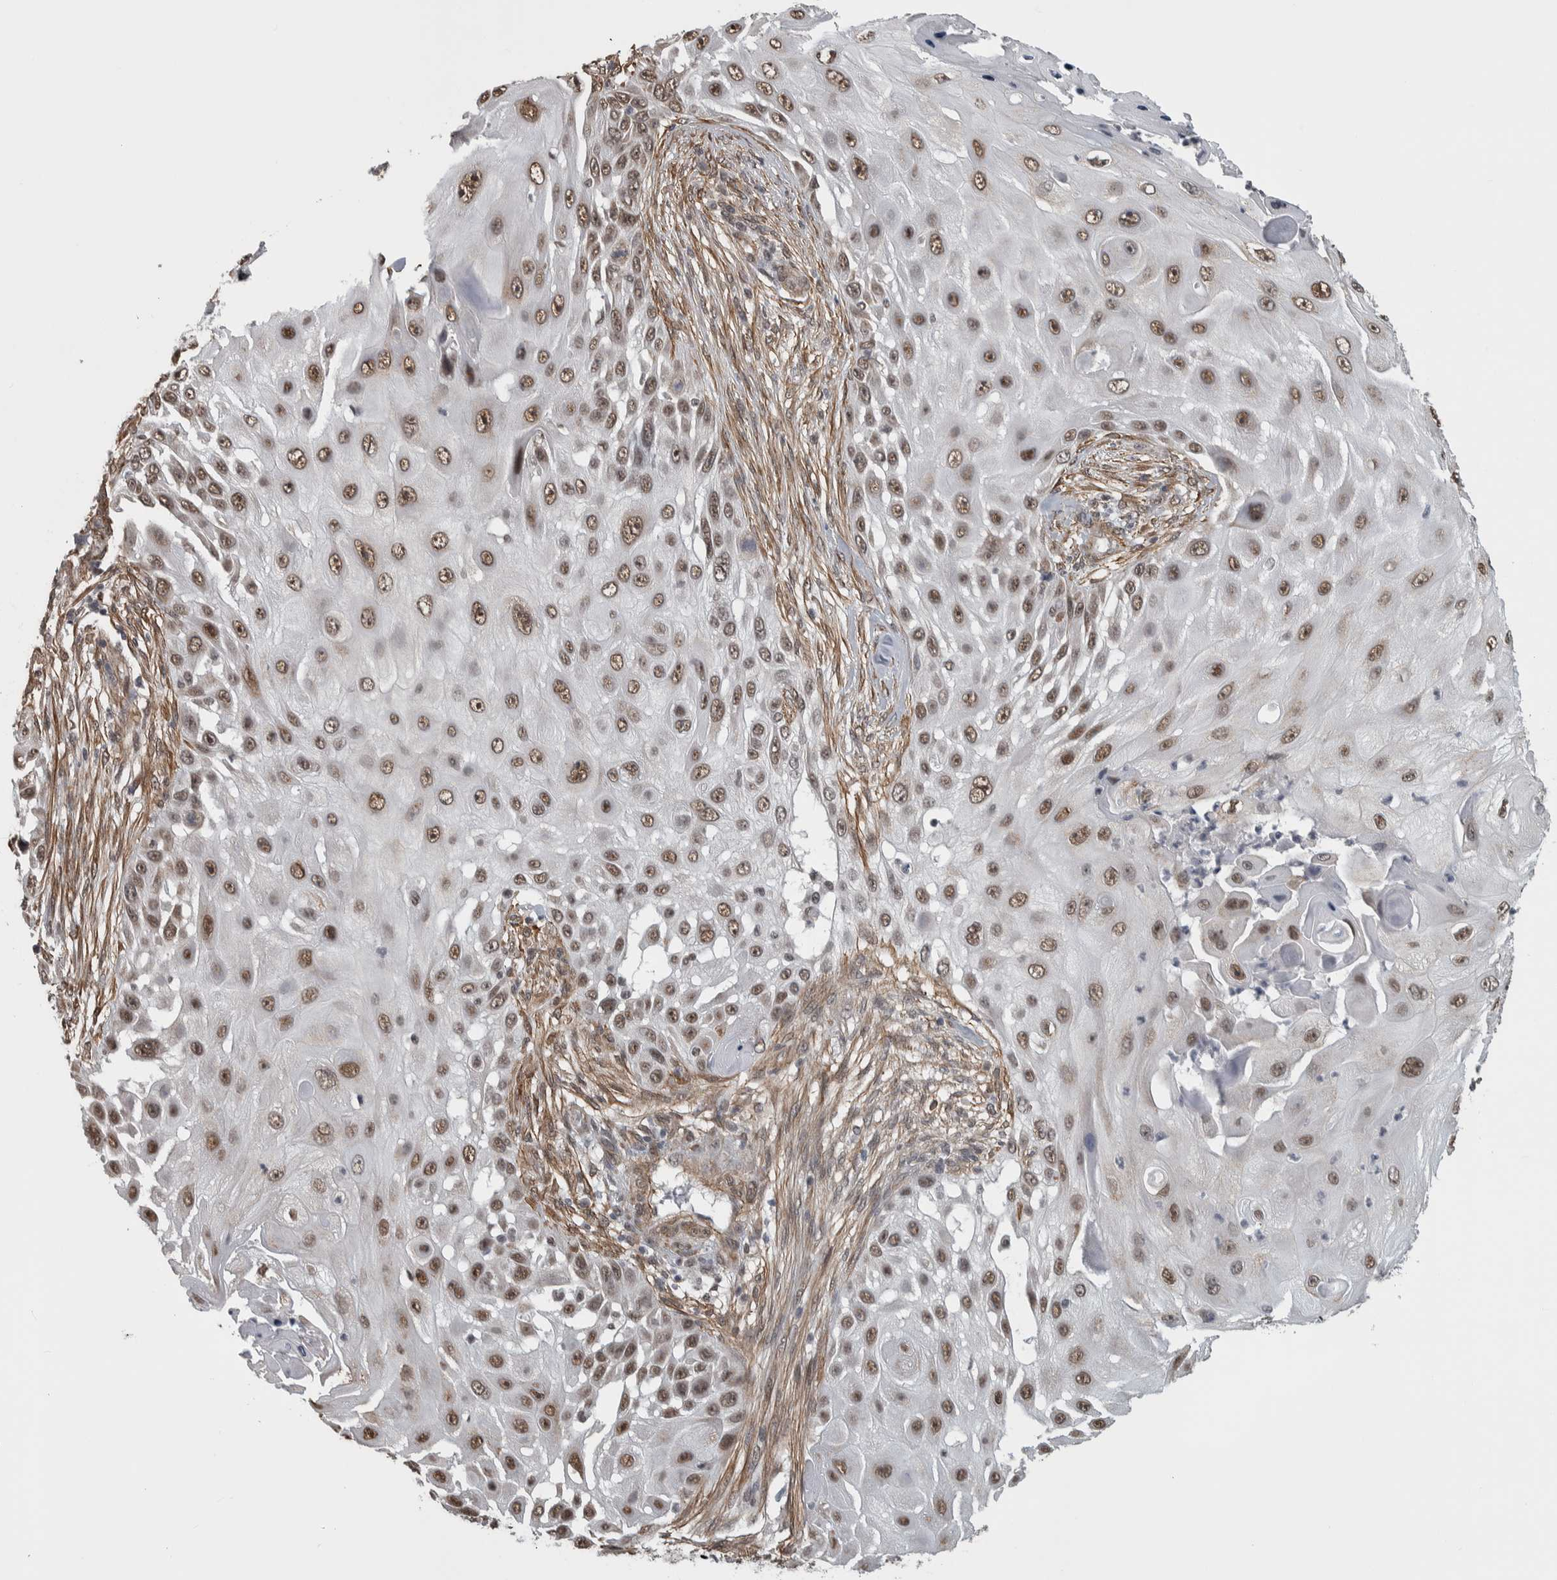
{"staining": {"intensity": "strong", "quantity": ">75%", "location": "nuclear"}, "tissue": "skin cancer", "cell_type": "Tumor cells", "image_type": "cancer", "snomed": [{"axis": "morphology", "description": "Squamous cell carcinoma, NOS"}, {"axis": "topography", "description": "Skin"}], "caption": "Protein staining by IHC exhibits strong nuclear expression in about >75% of tumor cells in skin cancer.", "gene": "DDX42", "patient": {"sex": "female", "age": 44}}